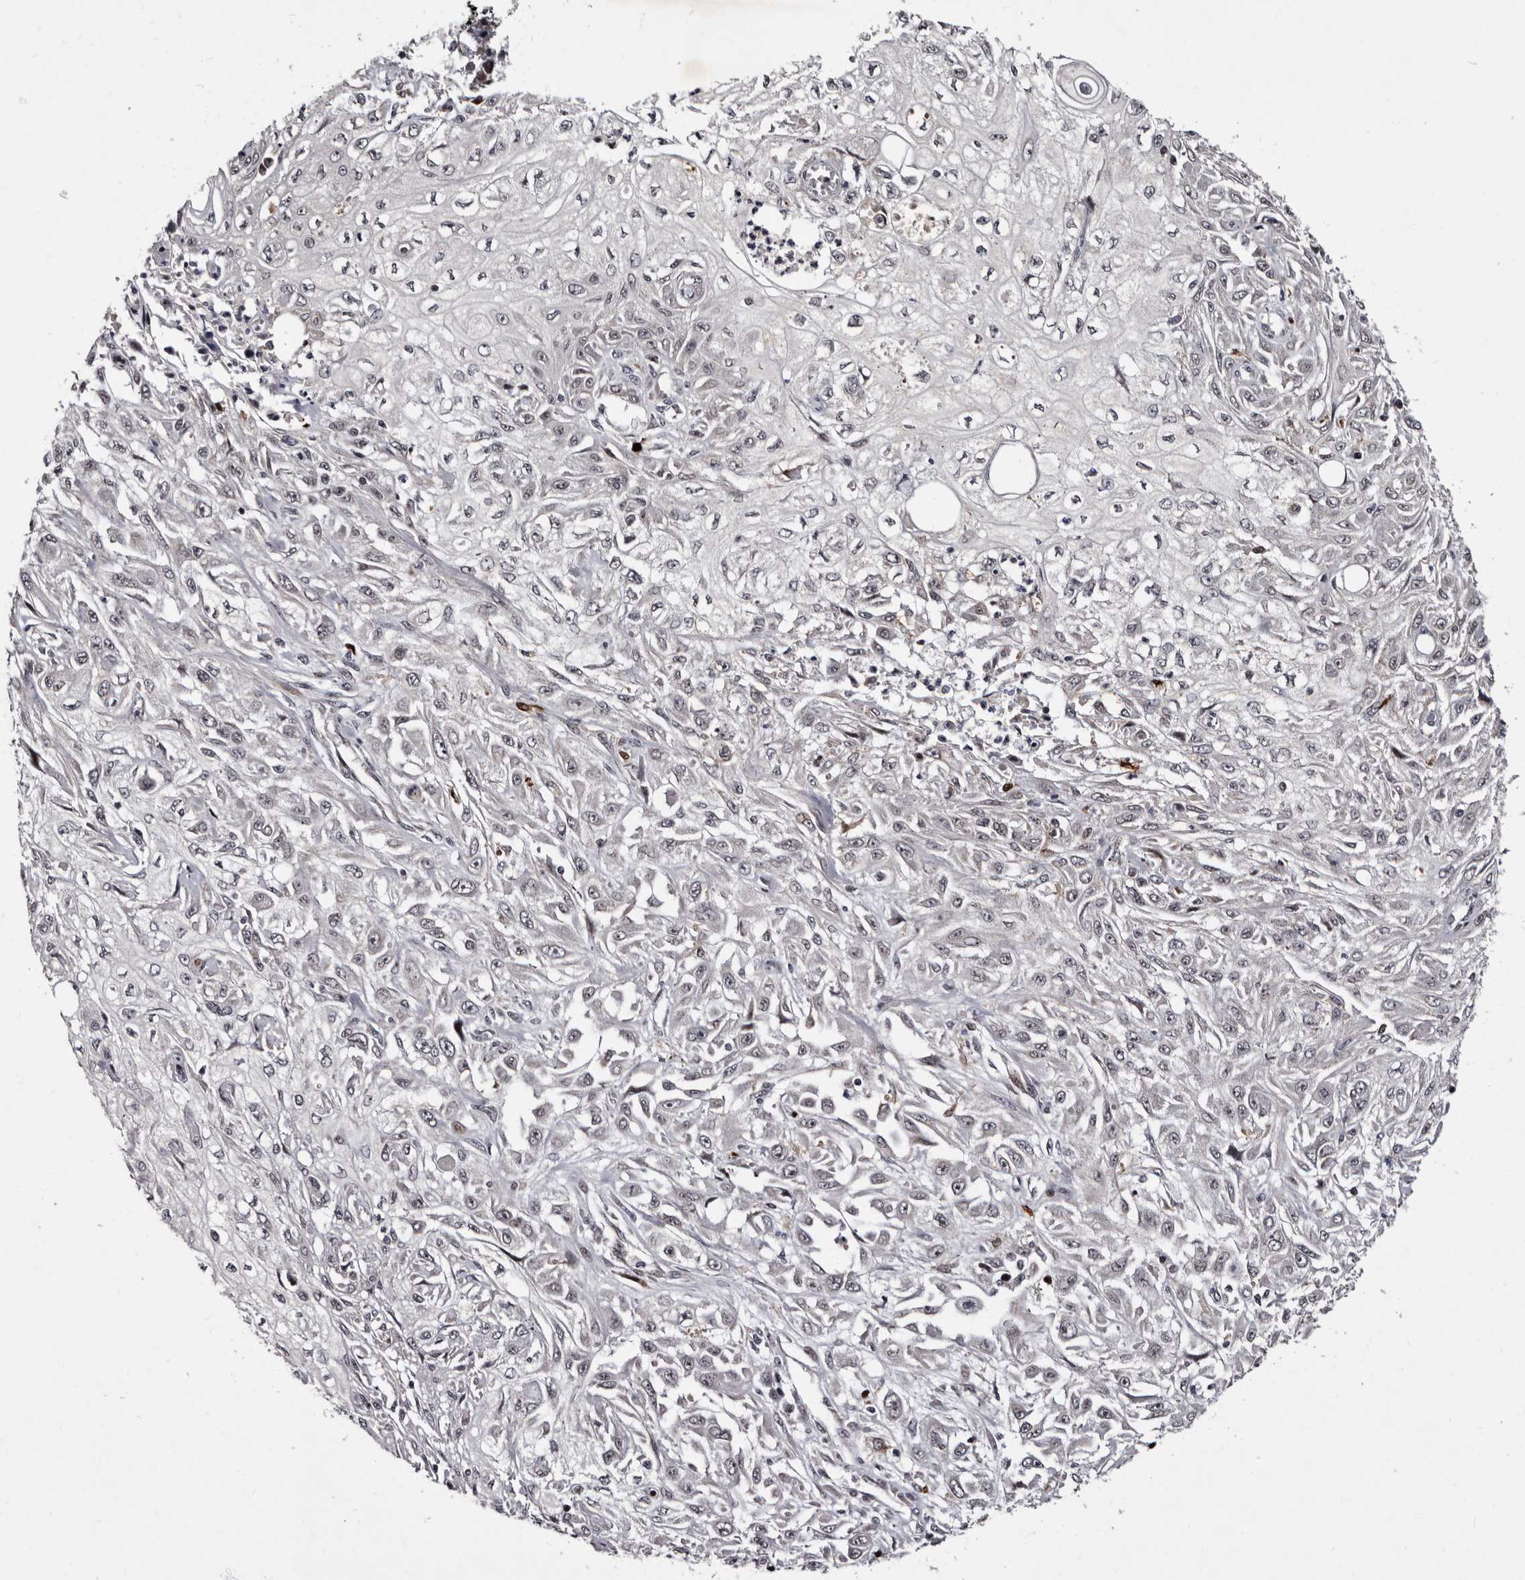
{"staining": {"intensity": "negative", "quantity": "none", "location": "none"}, "tissue": "skin cancer", "cell_type": "Tumor cells", "image_type": "cancer", "snomed": [{"axis": "morphology", "description": "Squamous cell carcinoma, NOS"}, {"axis": "morphology", "description": "Squamous cell carcinoma, metastatic, NOS"}, {"axis": "topography", "description": "Skin"}, {"axis": "topography", "description": "Lymph node"}], "caption": "IHC image of human skin cancer (metastatic squamous cell carcinoma) stained for a protein (brown), which reveals no expression in tumor cells. Nuclei are stained in blue.", "gene": "TNKS", "patient": {"sex": "male", "age": 75}}